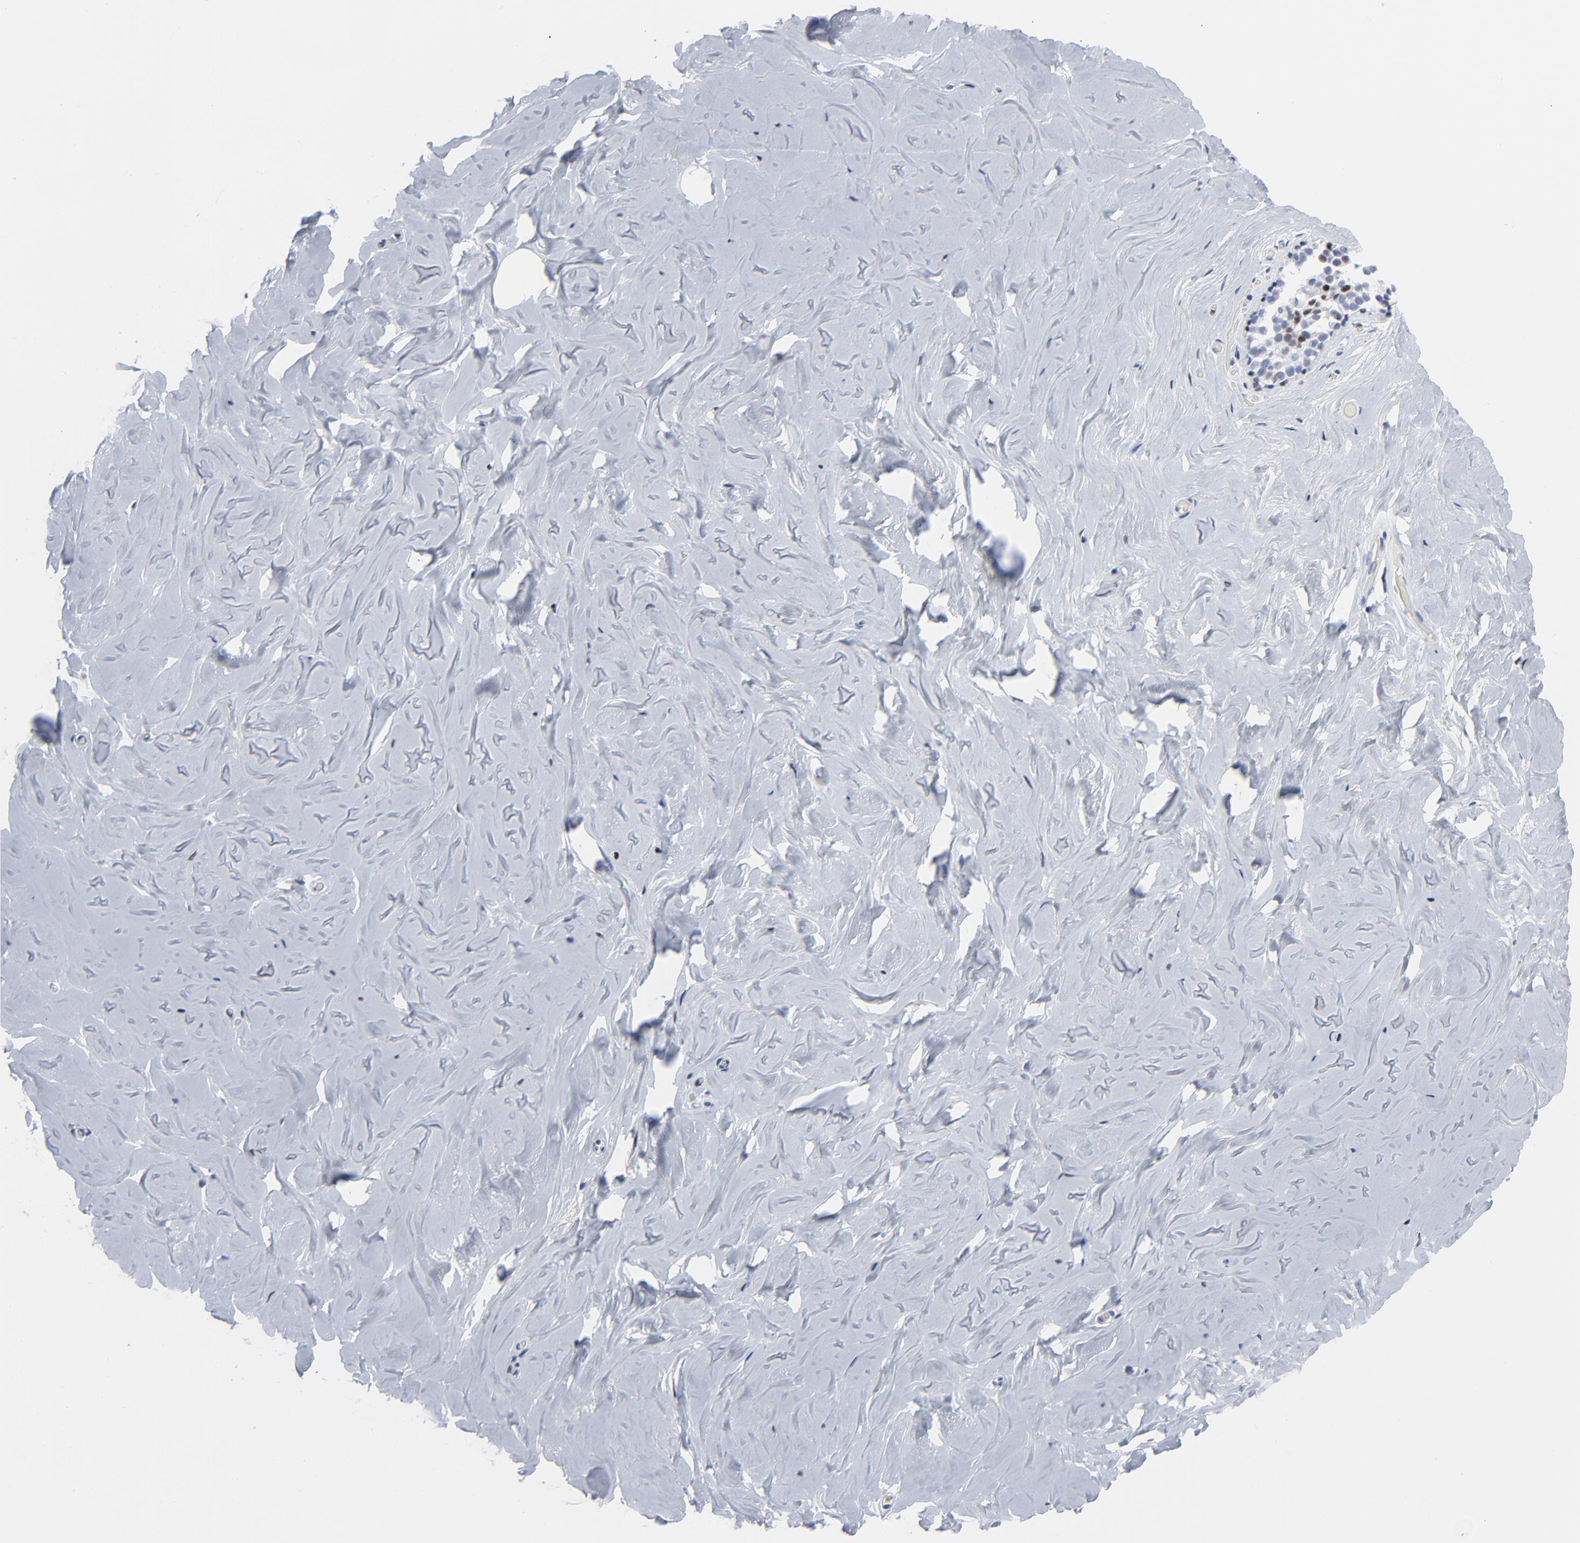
{"staining": {"intensity": "negative", "quantity": "none", "location": "none"}, "tissue": "breast", "cell_type": "Adipocytes", "image_type": "normal", "snomed": [{"axis": "morphology", "description": "Normal tissue, NOS"}, {"axis": "topography", "description": "Breast"}], "caption": "IHC histopathology image of benign breast: breast stained with DAB exhibits no significant protein expression in adipocytes. (DAB (3,3'-diaminobenzidine) immunohistochemistry visualized using brightfield microscopy, high magnification).", "gene": "JUN", "patient": {"sex": "female", "age": 75}}